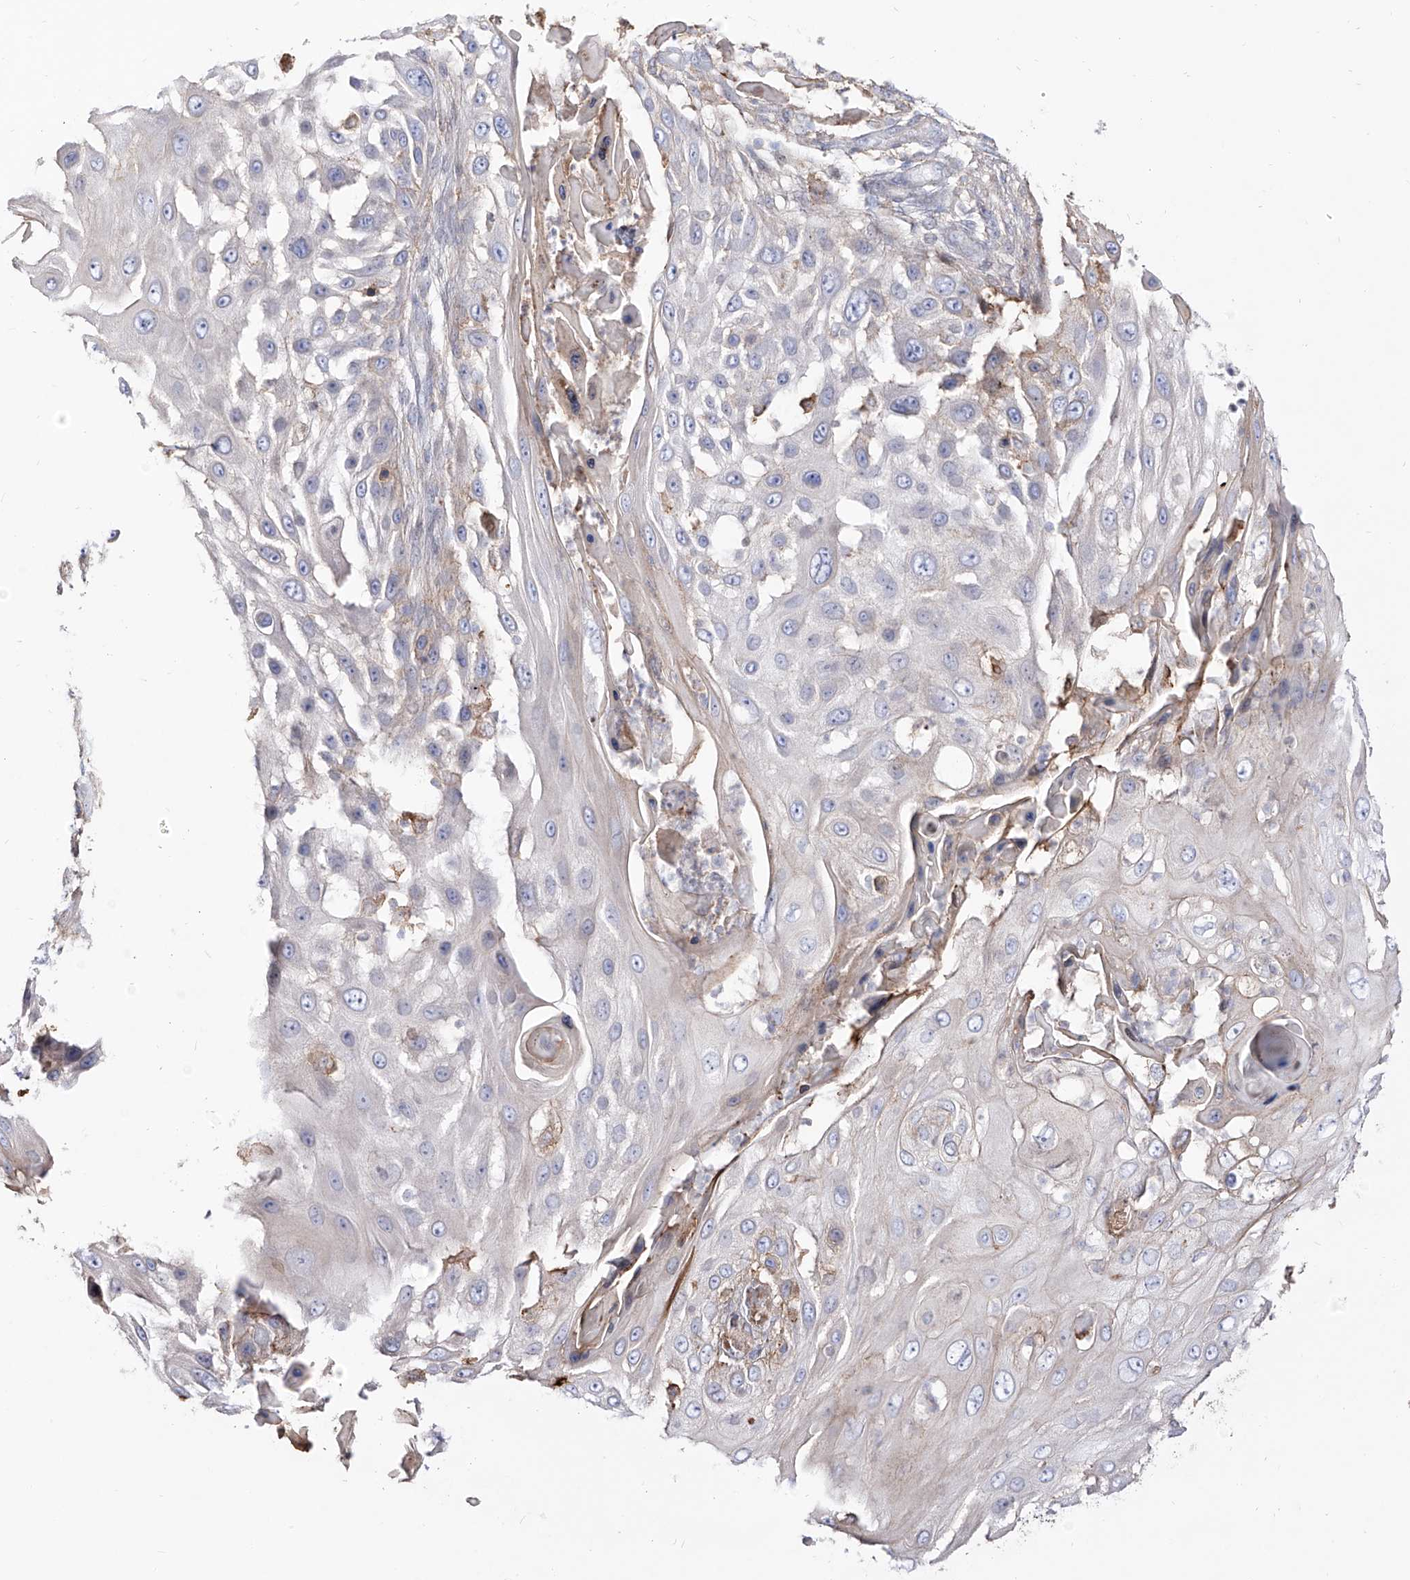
{"staining": {"intensity": "negative", "quantity": "none", "location": "none"}, "tissue": "skin cancer", "cell_type": "Tumor cells", "image_type": "cancer", "snomed": [{"axis": "morphology", "description": "Squamous cell carcinoma, NOS"}, {"axis": "topography", "description": "Skin"}], "caption": "Tumor cells are negative for protein expression in human squamous cell carcinoma (skin).", "gene": "ZGRF1", "patient": {"sex": "female", "age": 44}}